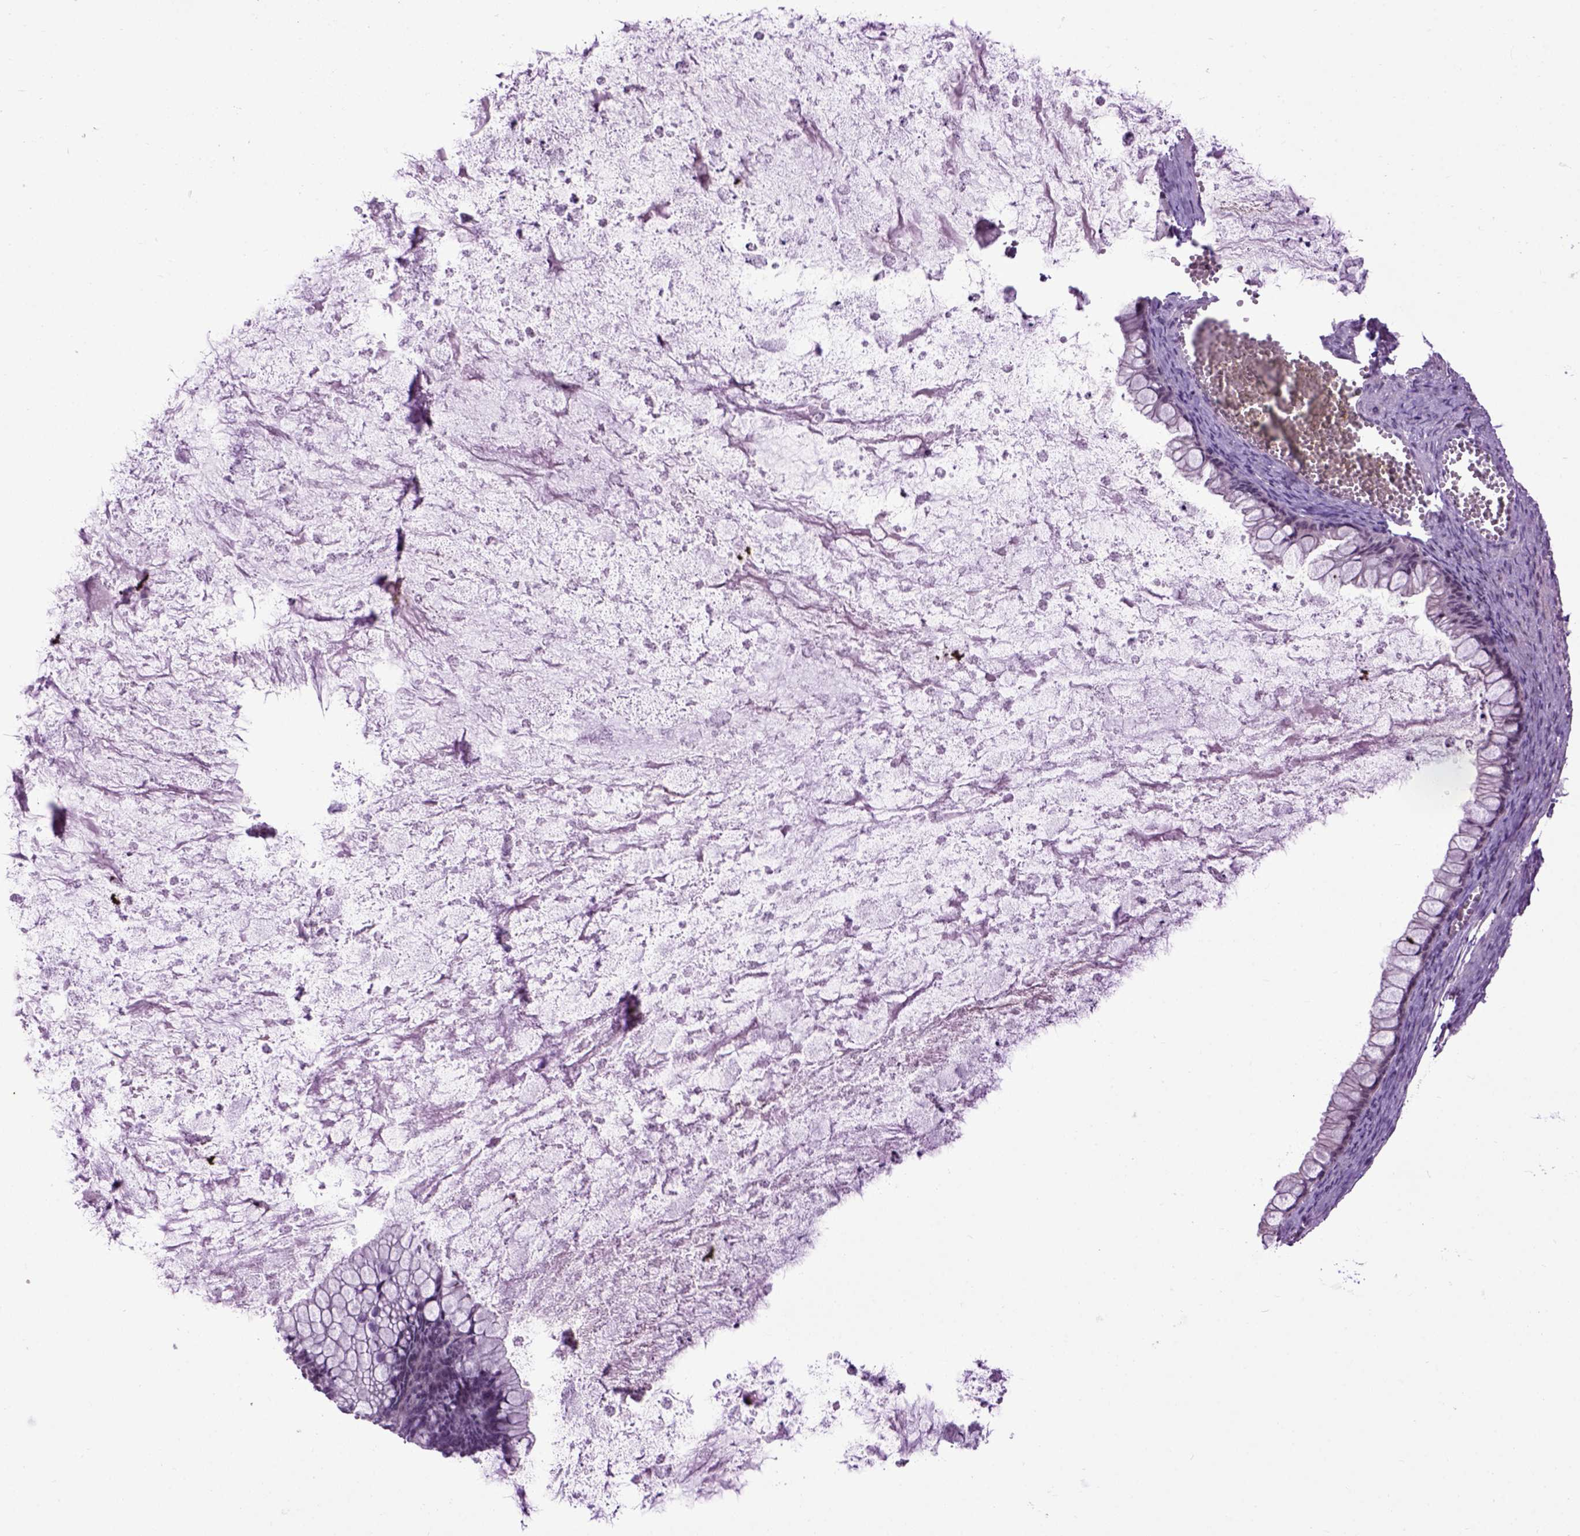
{"staining": {"intensity": "negative", "quantity": "none", "location": "none"}, "tissue": "ovarian cancer", "cell_type": "Tumor cells", "image_type": "cancer", "snomed": [{"axis": "morphology", "description": "Cystadenocarcinoma, mucinous, NOS"}, {"axis": "topography", "description": "Ovary"}], "caption": "Immunohistochemical staining of human ovarian cancer (mucinous cystadenocarcinoma) reveals no significant expression in tumor cells.", "gene": "EMILIN3", "patient": {"sex": "female", "age": 67}}